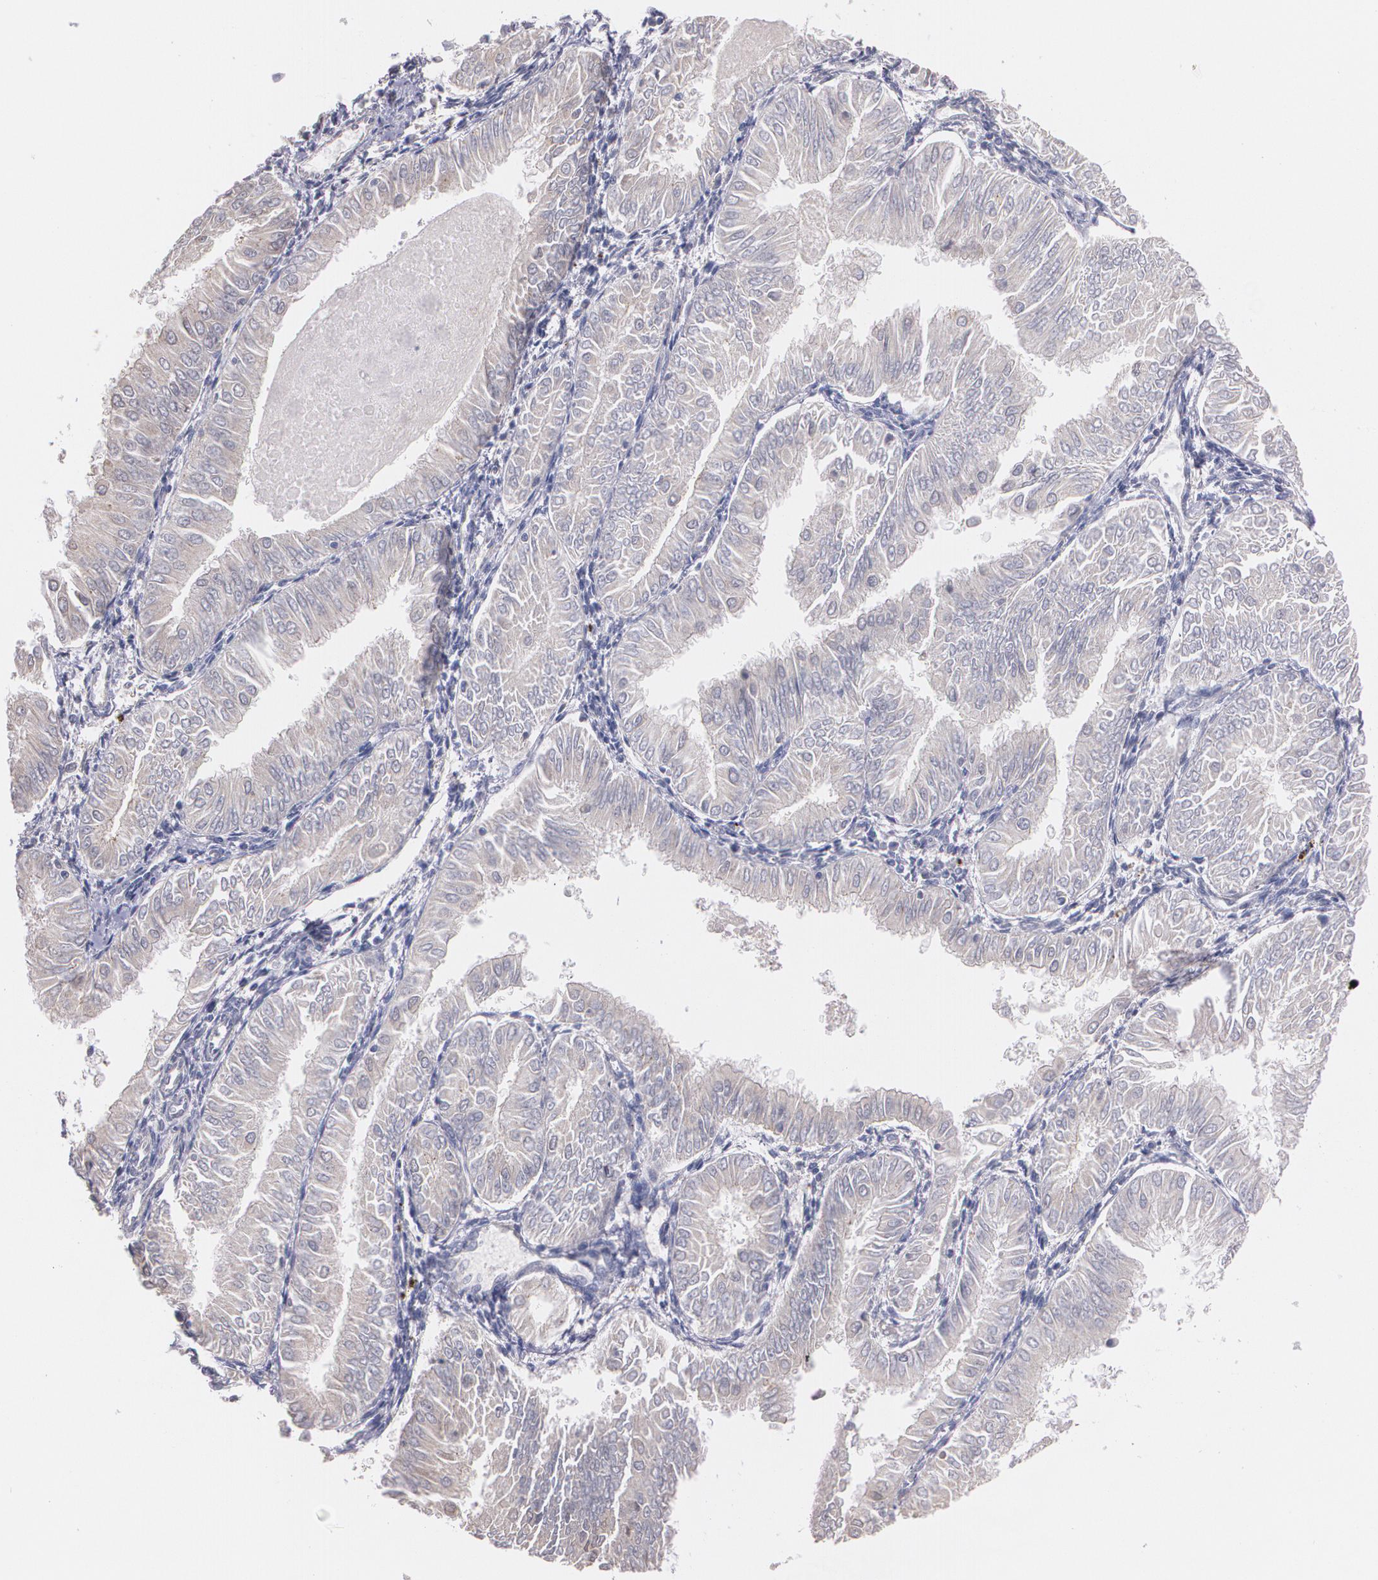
{"staining": {"intensity": "weak", "quantity": "25%-75%", "location": "cytoplasmic/membranous"}, "tissue": "endometrial cancer", "cell_type": "Tumor cells", "image_type": "cancer", "snomed": [{"axis": "morphology", "description": "Adenocarcinoma, NOS"}, {"axis": "topography", "description": "Endometrium"}], "caption": "Protein expression analysis of endometrial adenocarcinoma reveals weak cytoplasmic/membranous positivity in about 25%-75% of tumor cells.", "gene": "AMBP", "patient": {"sex": "female", "age": 53}}